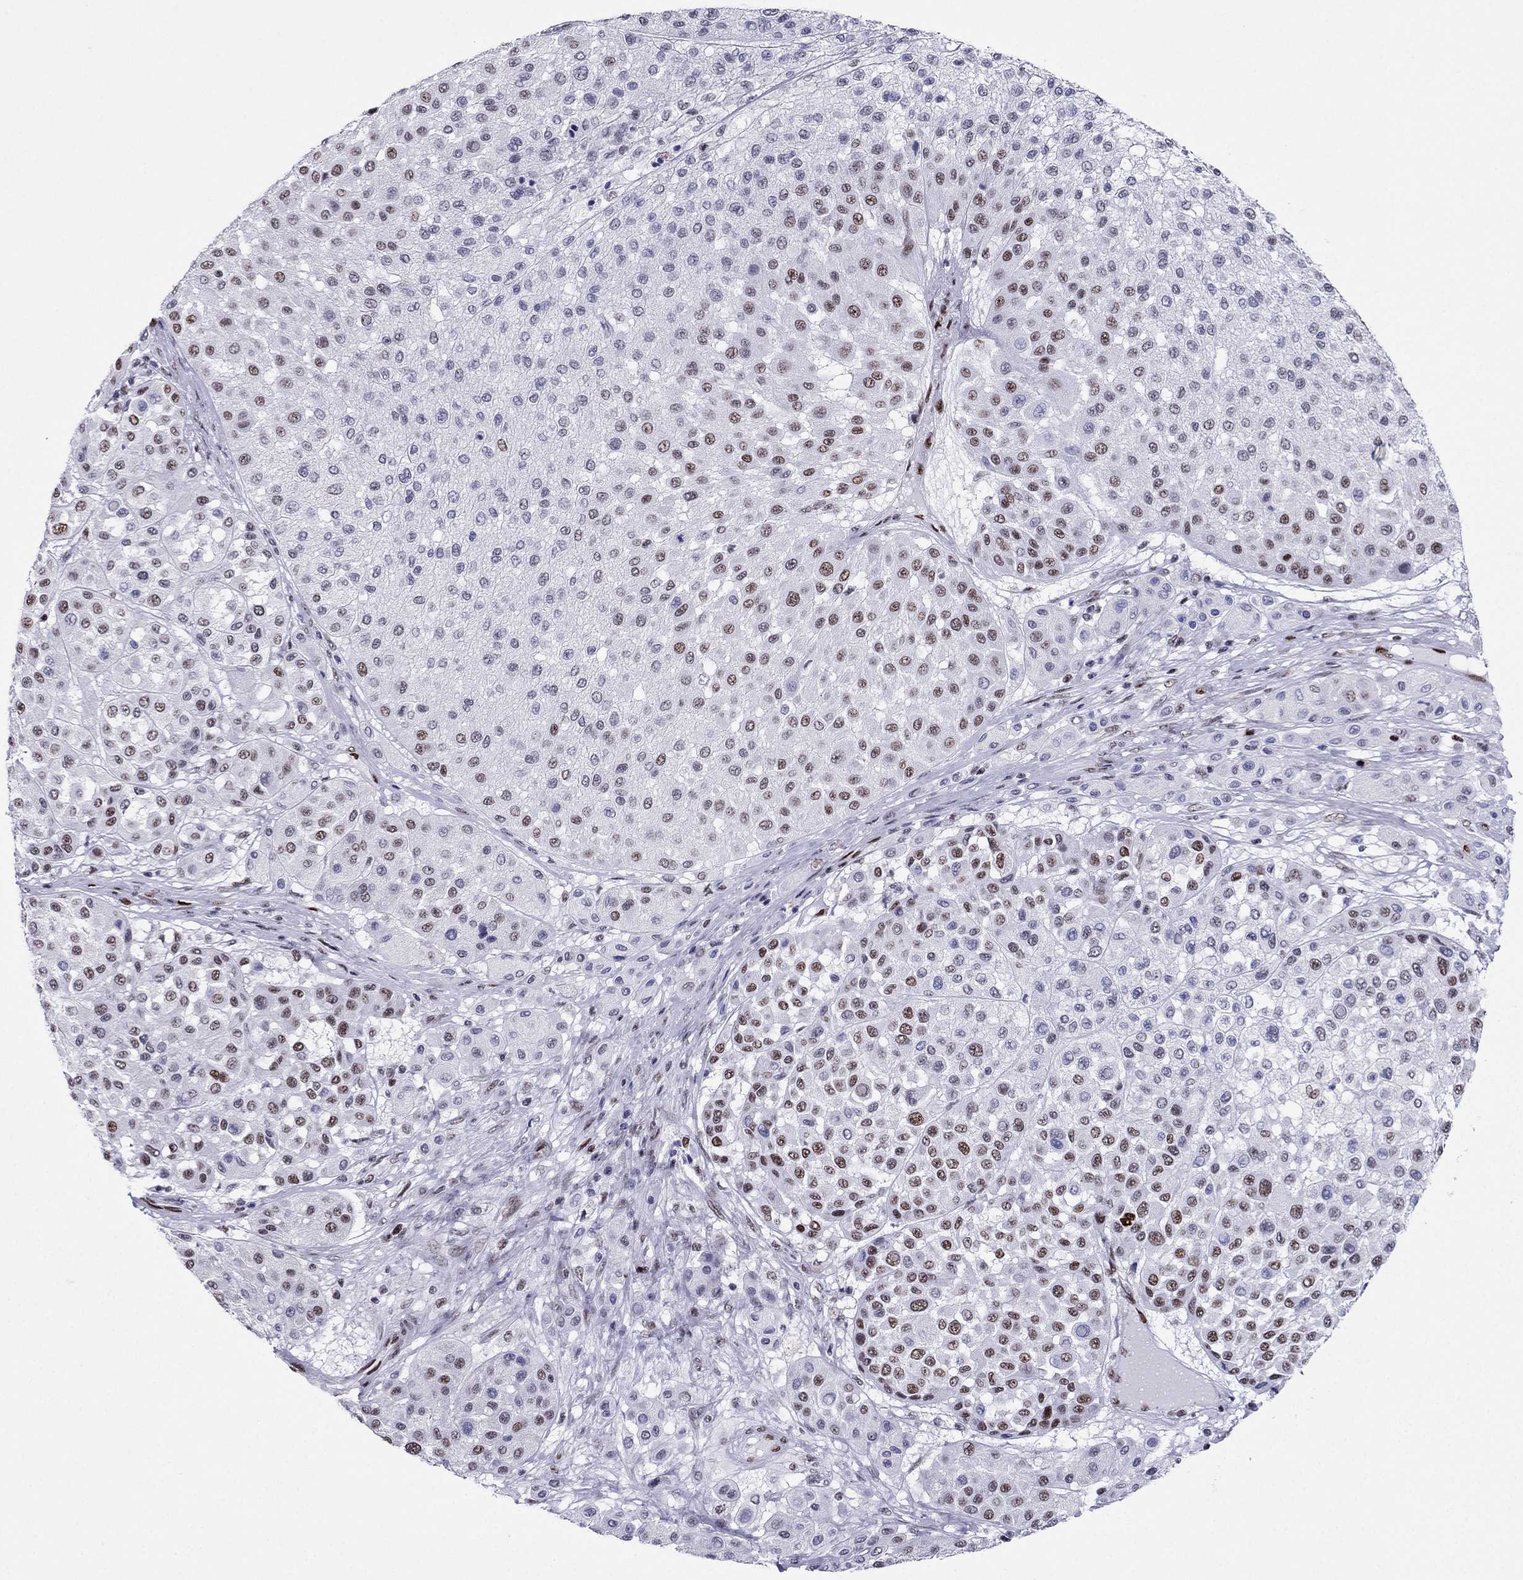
{"staining": {"intensity": "strong", "quantity": "<25%", "location": "nuclear"}, "tissue": "melanoma", "cell_type": "Tumor cells", "image_type": "cancer", "snomed": [{"axis": "morphology", "description": "Malignant melanoma, Metastatic site"}, {"axis": "topography", "description": "Smooth muscle"}], "caption": "IHC of human malignant melanoma (metastatic site) displays medium levels of strong nuclear positivity in about <25% of tumor cells. Immunohistochemistry stains the protein of interest in brown and the nuclei are stained blue.", "gene": "PPM1G", "patient": {"sex": "male", "age": 41}}